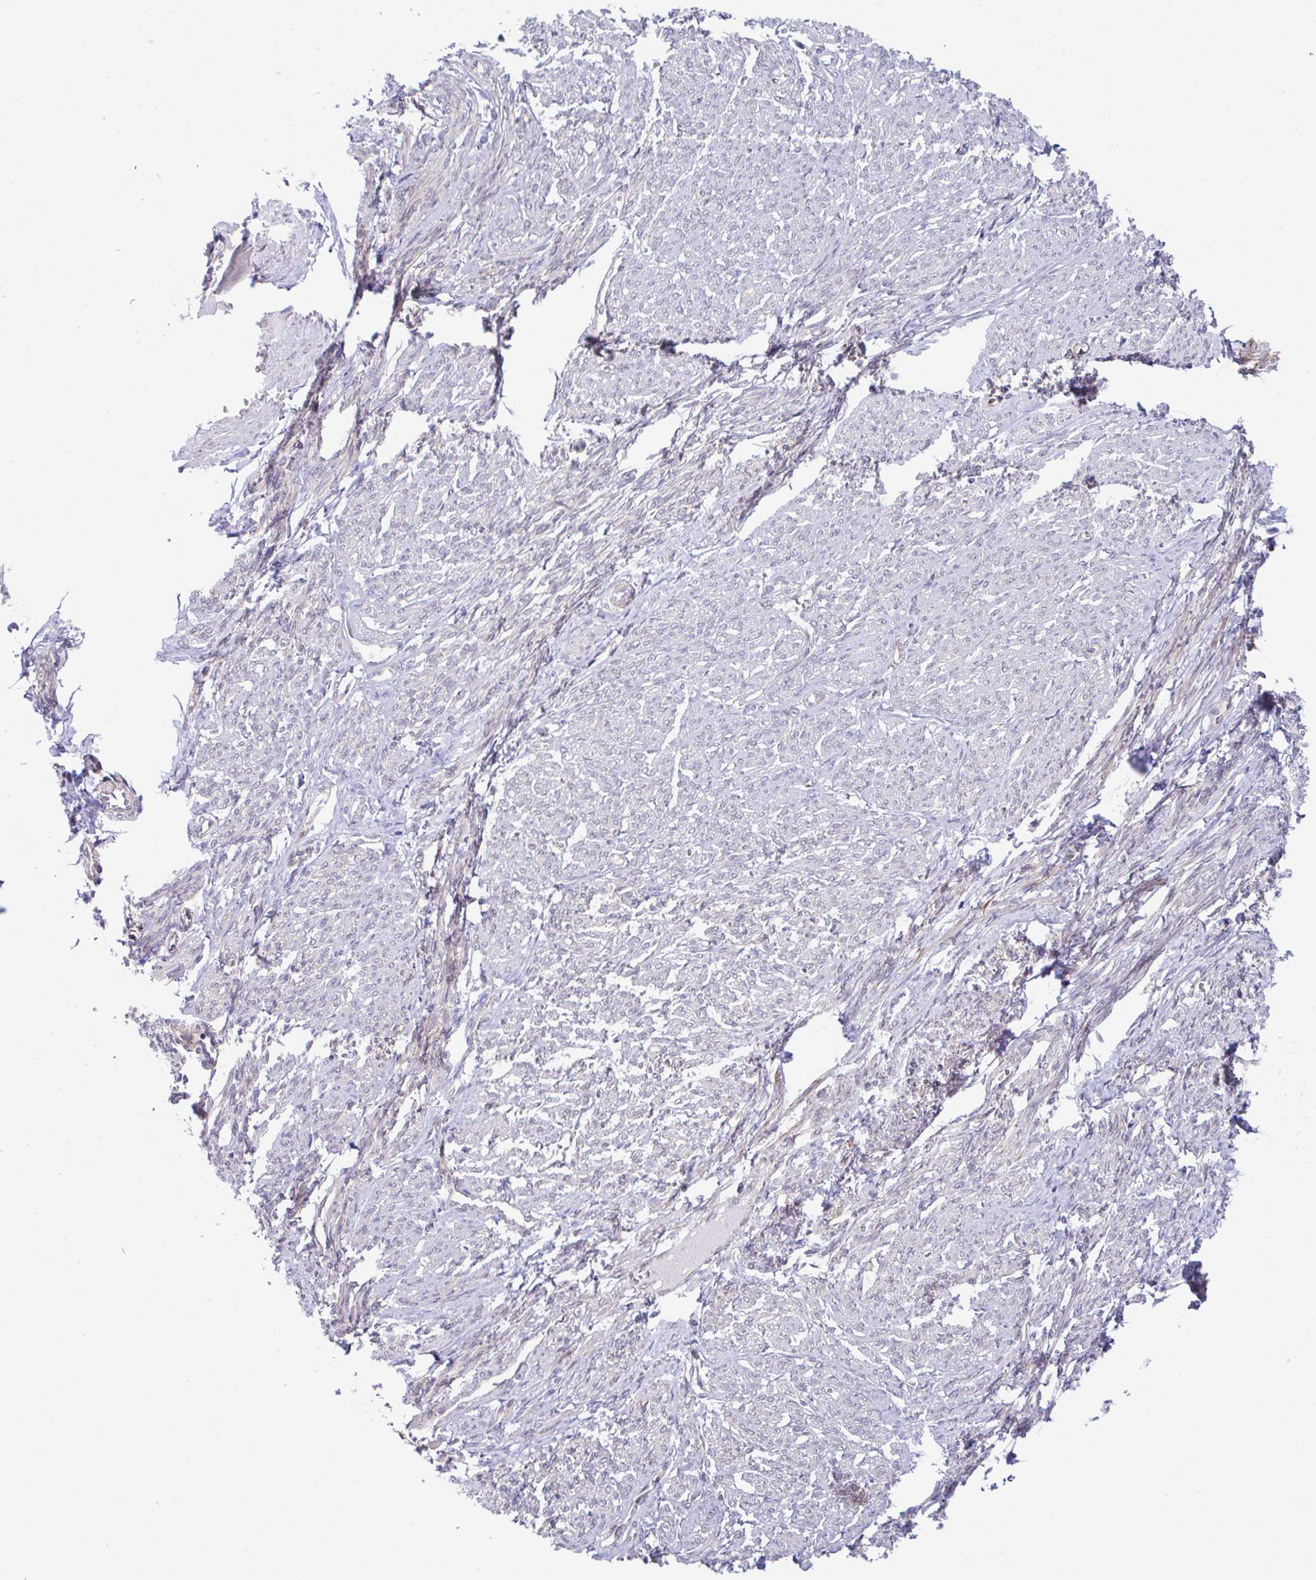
{"staining": {"intensity": "weak", "quantity": "25%-75%", "location": "cytoplasmic/membranous"}, "tissue": "smooth muscle", "cell_type": "Smooth muscle cells", "image_type": "normal", "snomed": [{"axis": "morphology", "description": "Normal tissue, NOS"}, {"axis": "topography", "description": "Smooth muscle"}], "caption": "Immunohistochemical staining of unremarkable human smooth muscle demonstrates low levels of weak cytoplasmic/membranous expression in approximately 25%-75% of smooth muscle cells. (IHC, brightfield microscopy, high magnification).", "gene": "ZBED3", "patient": {"sex": "female", "age": 65}}